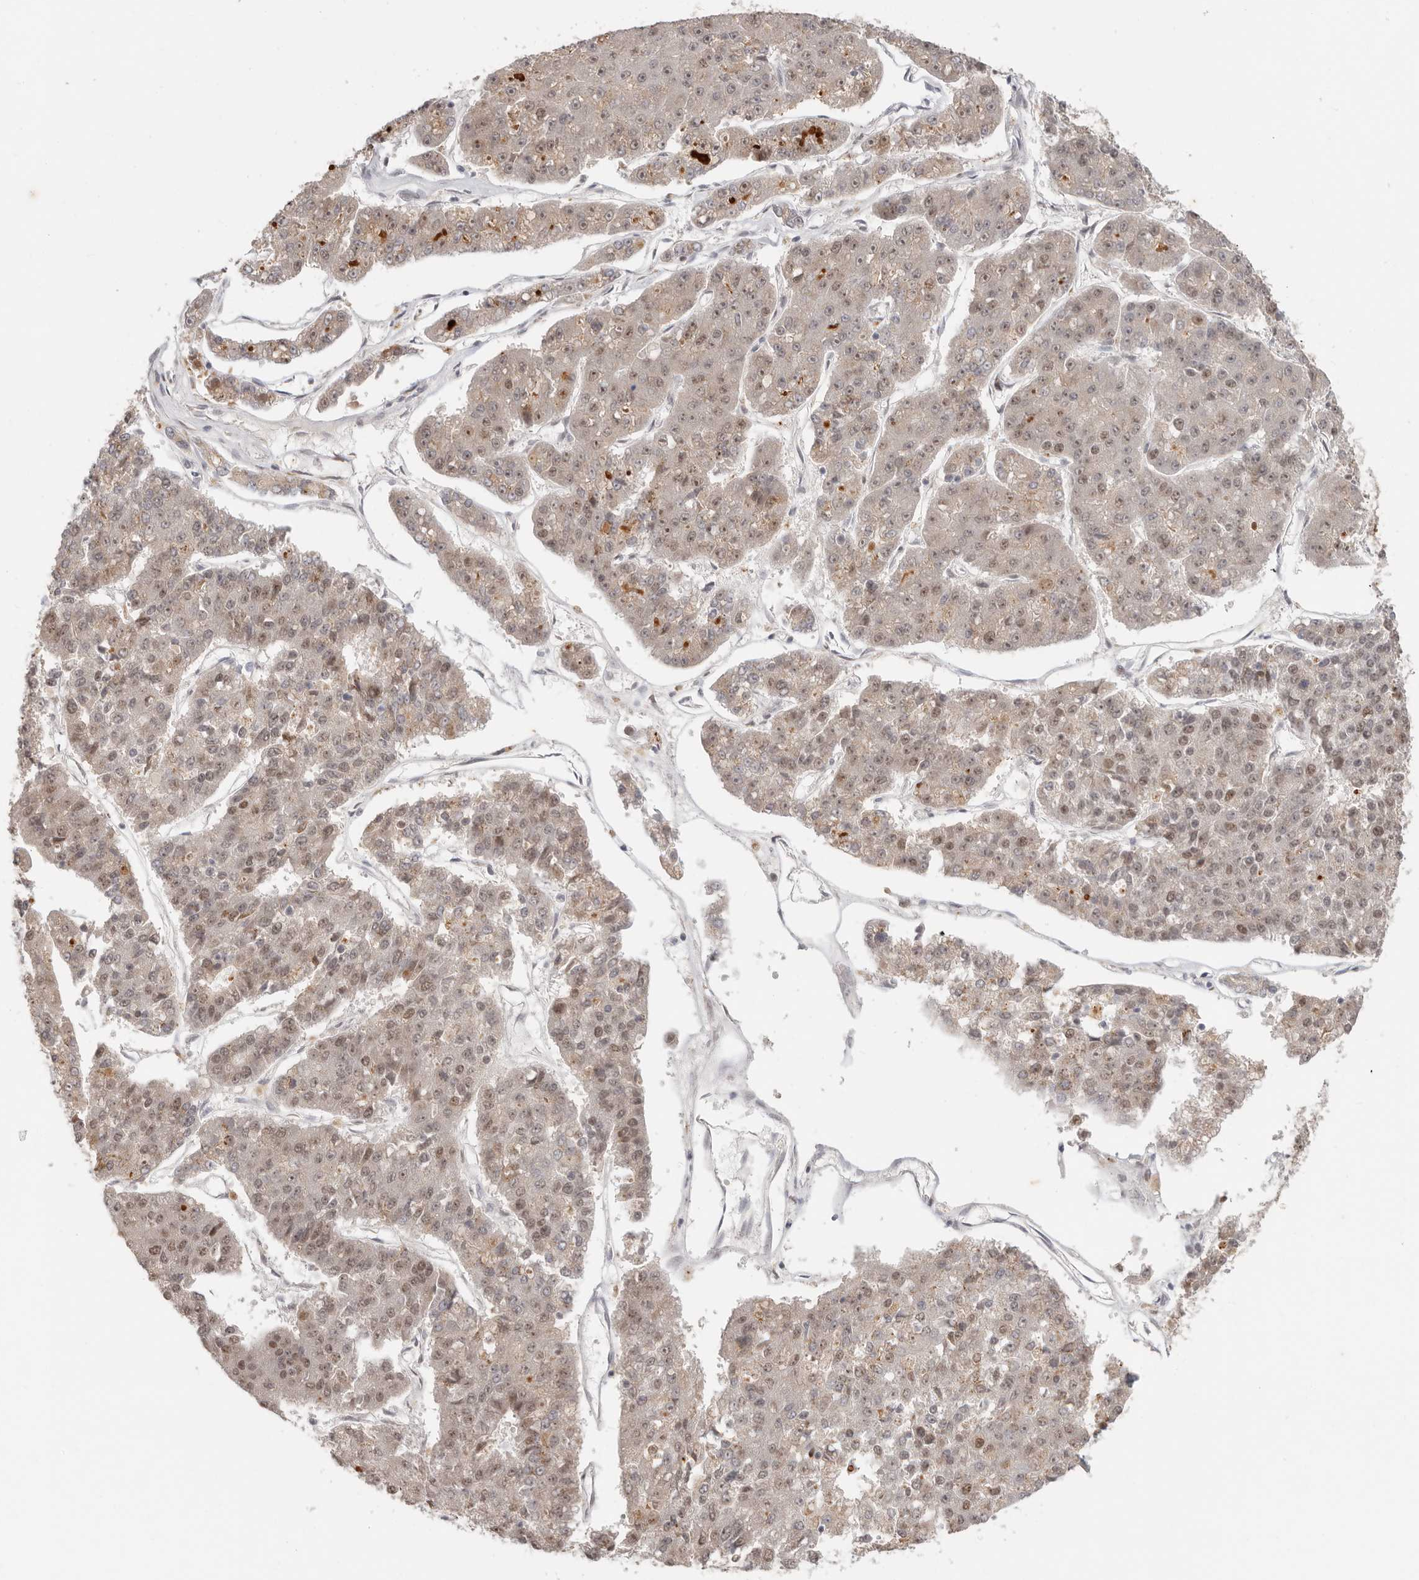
{"staining": {"intensity": "weak", "quantity": "25%-75%", "location": "nuclear"}, "tissue": "pancreatic cancer", "cell_type": "Tumor cells", "image_type": "cancer", "snomed": [{"axis": "morphology", "description": "Adenocarcinoma, NOS"}, {"axis": "topography", "description": "Pancreas"}], "caption": "Weak nuclear expression is appreciated in approximately 25%-75% of tumor cells in pancreatic cancer. The protein of interest is shown in brown color, while the nuclei are stained blue.", "gene": "RFC2", "patient": {"sex": "male", "age": 50}}